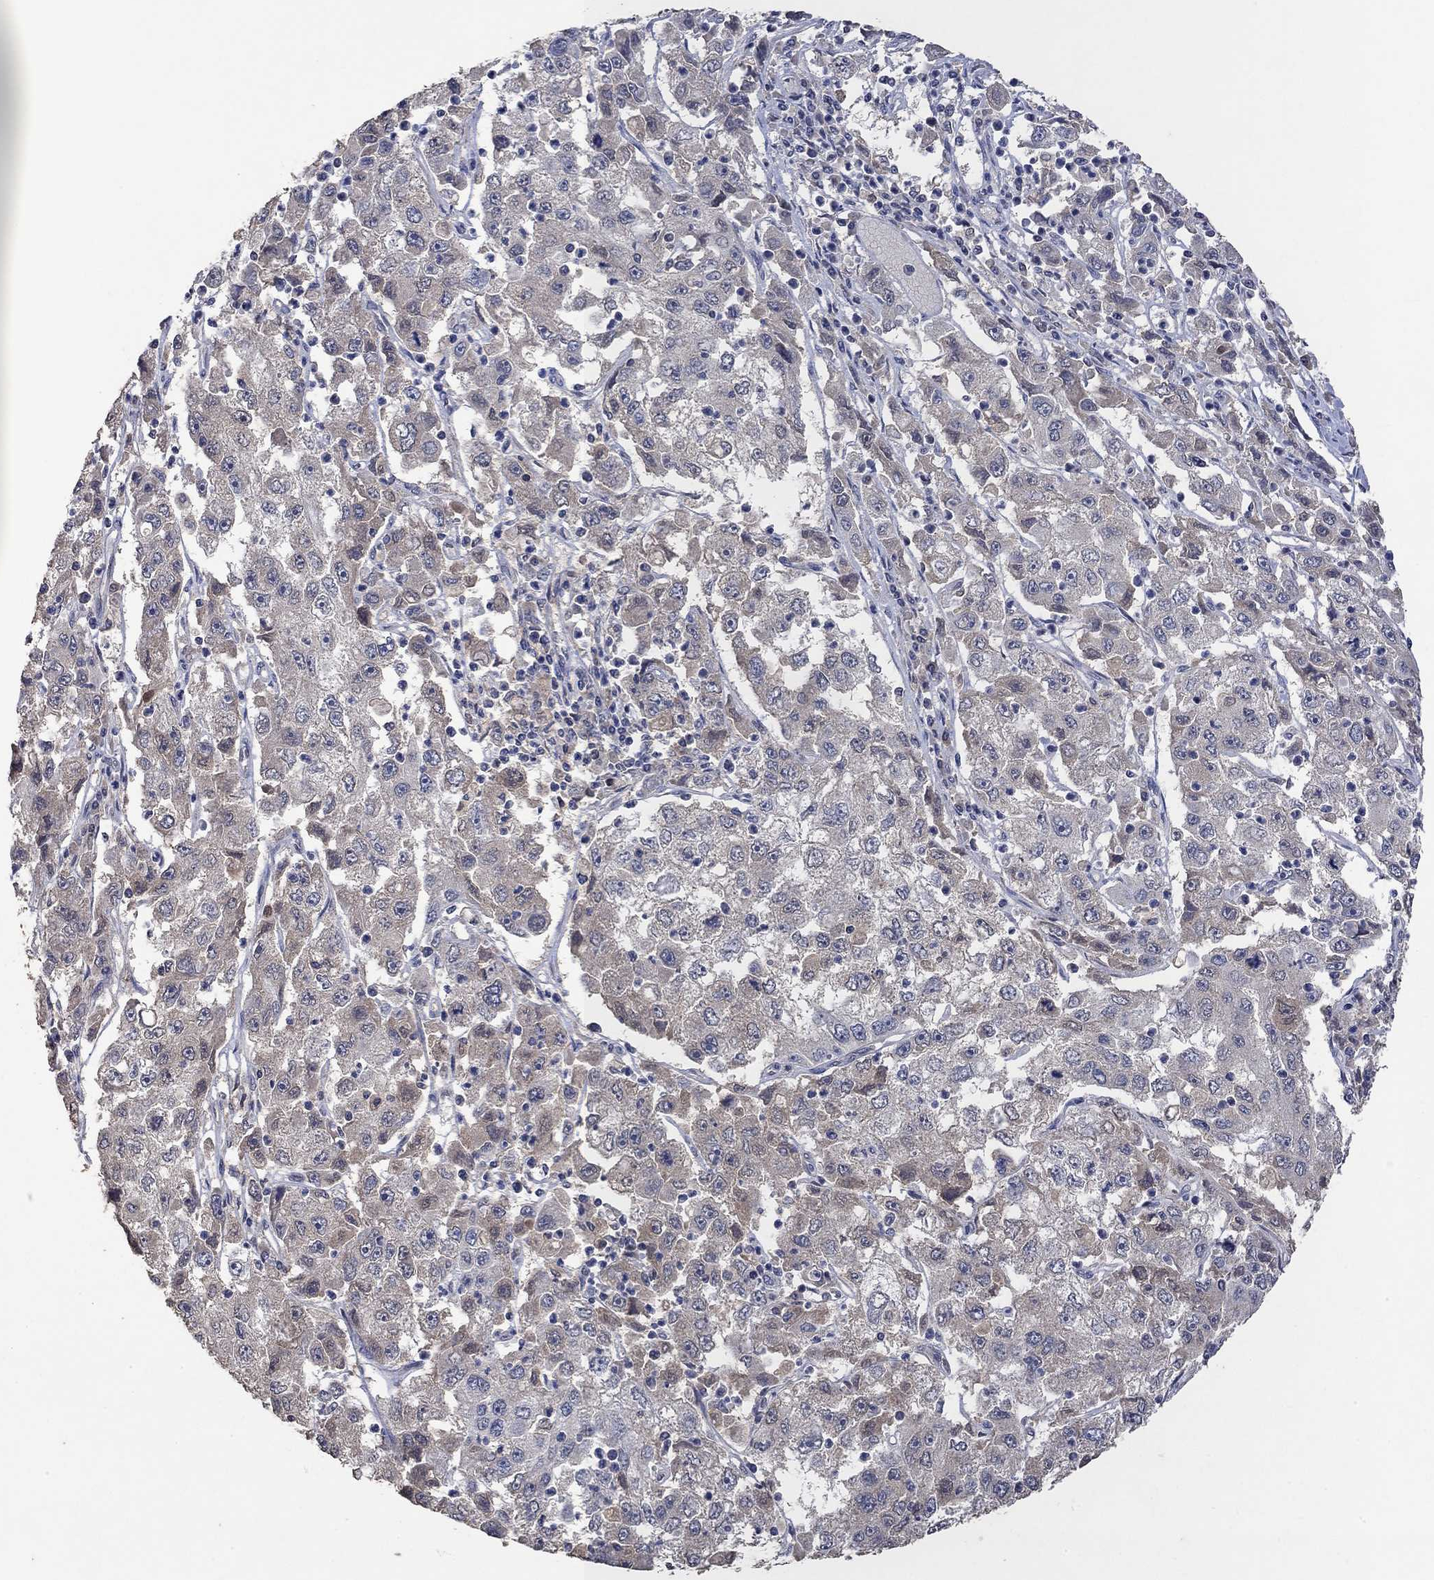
{"staining": {"intensity": "negative", "quantity": "none", "location": "none"}, "tissue": "cervical cancer", "cell_type": "Tumor cells", "image_type": "cancer", "snomed": [{"axis": "morphology", "description": "Squamous cell carcinoma, NOS"}, {"axis": "topography", "description": "Cervix"}], "caption": "An image of cervical squamous cell carcinoma stained for a protein exhibits no brown staining in tumor cells.", "gene": "PTPN20", "patient": {"sex": "female", "age": 36}}